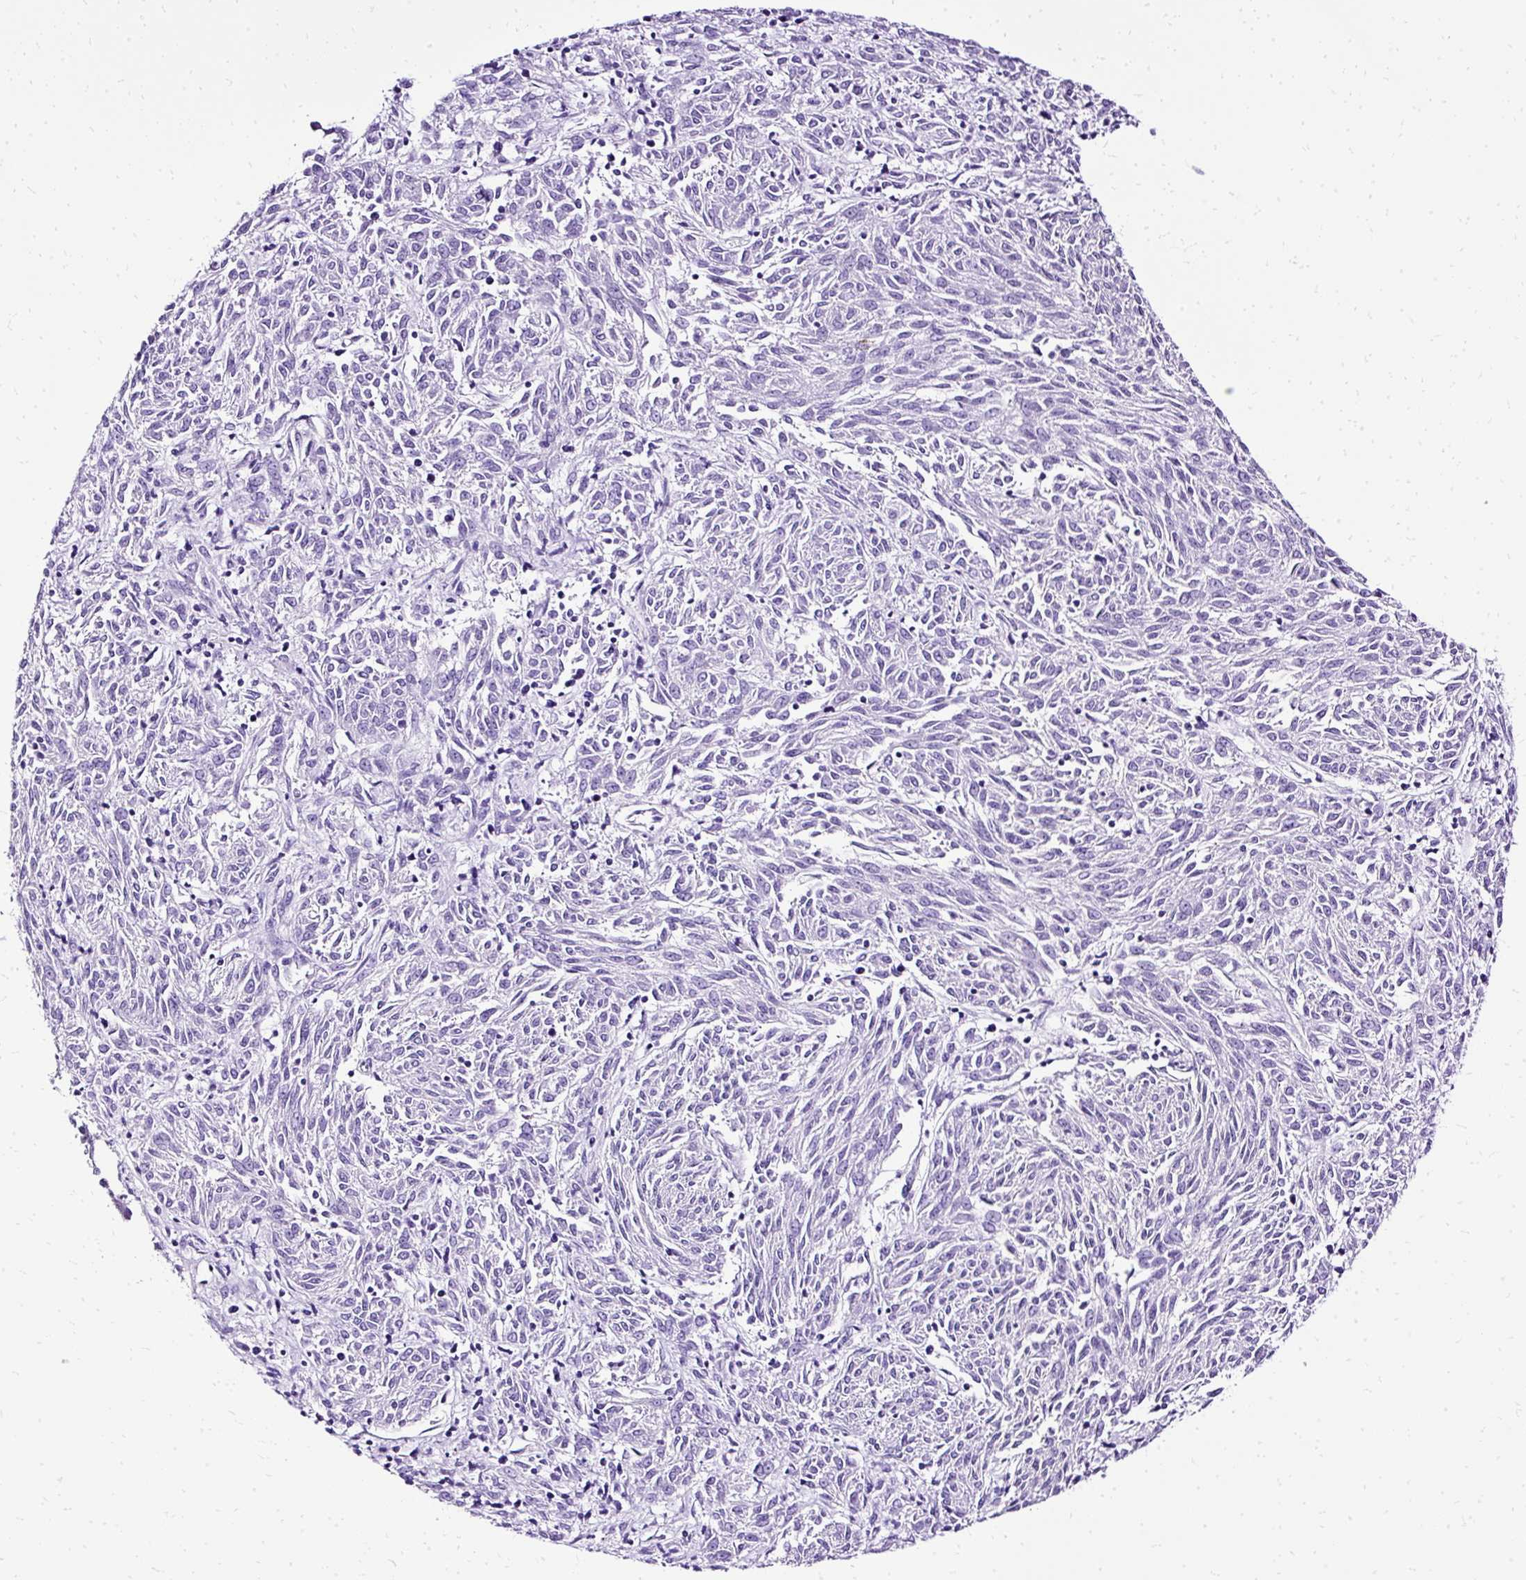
{"staining": {"intensity": "negative", "quantity": "none", "location": "none"}, "tissue": "melanoma", "cell_type": "Tumor cells", "image_type": "cancer", "snomed": [{"axis": "morphology", "description": "Malignant melanoma, NOS"}, {"axis": "topography", "description": "Skin"}], "caption": "Human malignant melanoma stained for a protein using immunohistochemistry exhibits no positivity in tumor cells.", "gene": "SLC8A2", "patient": {"sex": "female", "age": 72}}